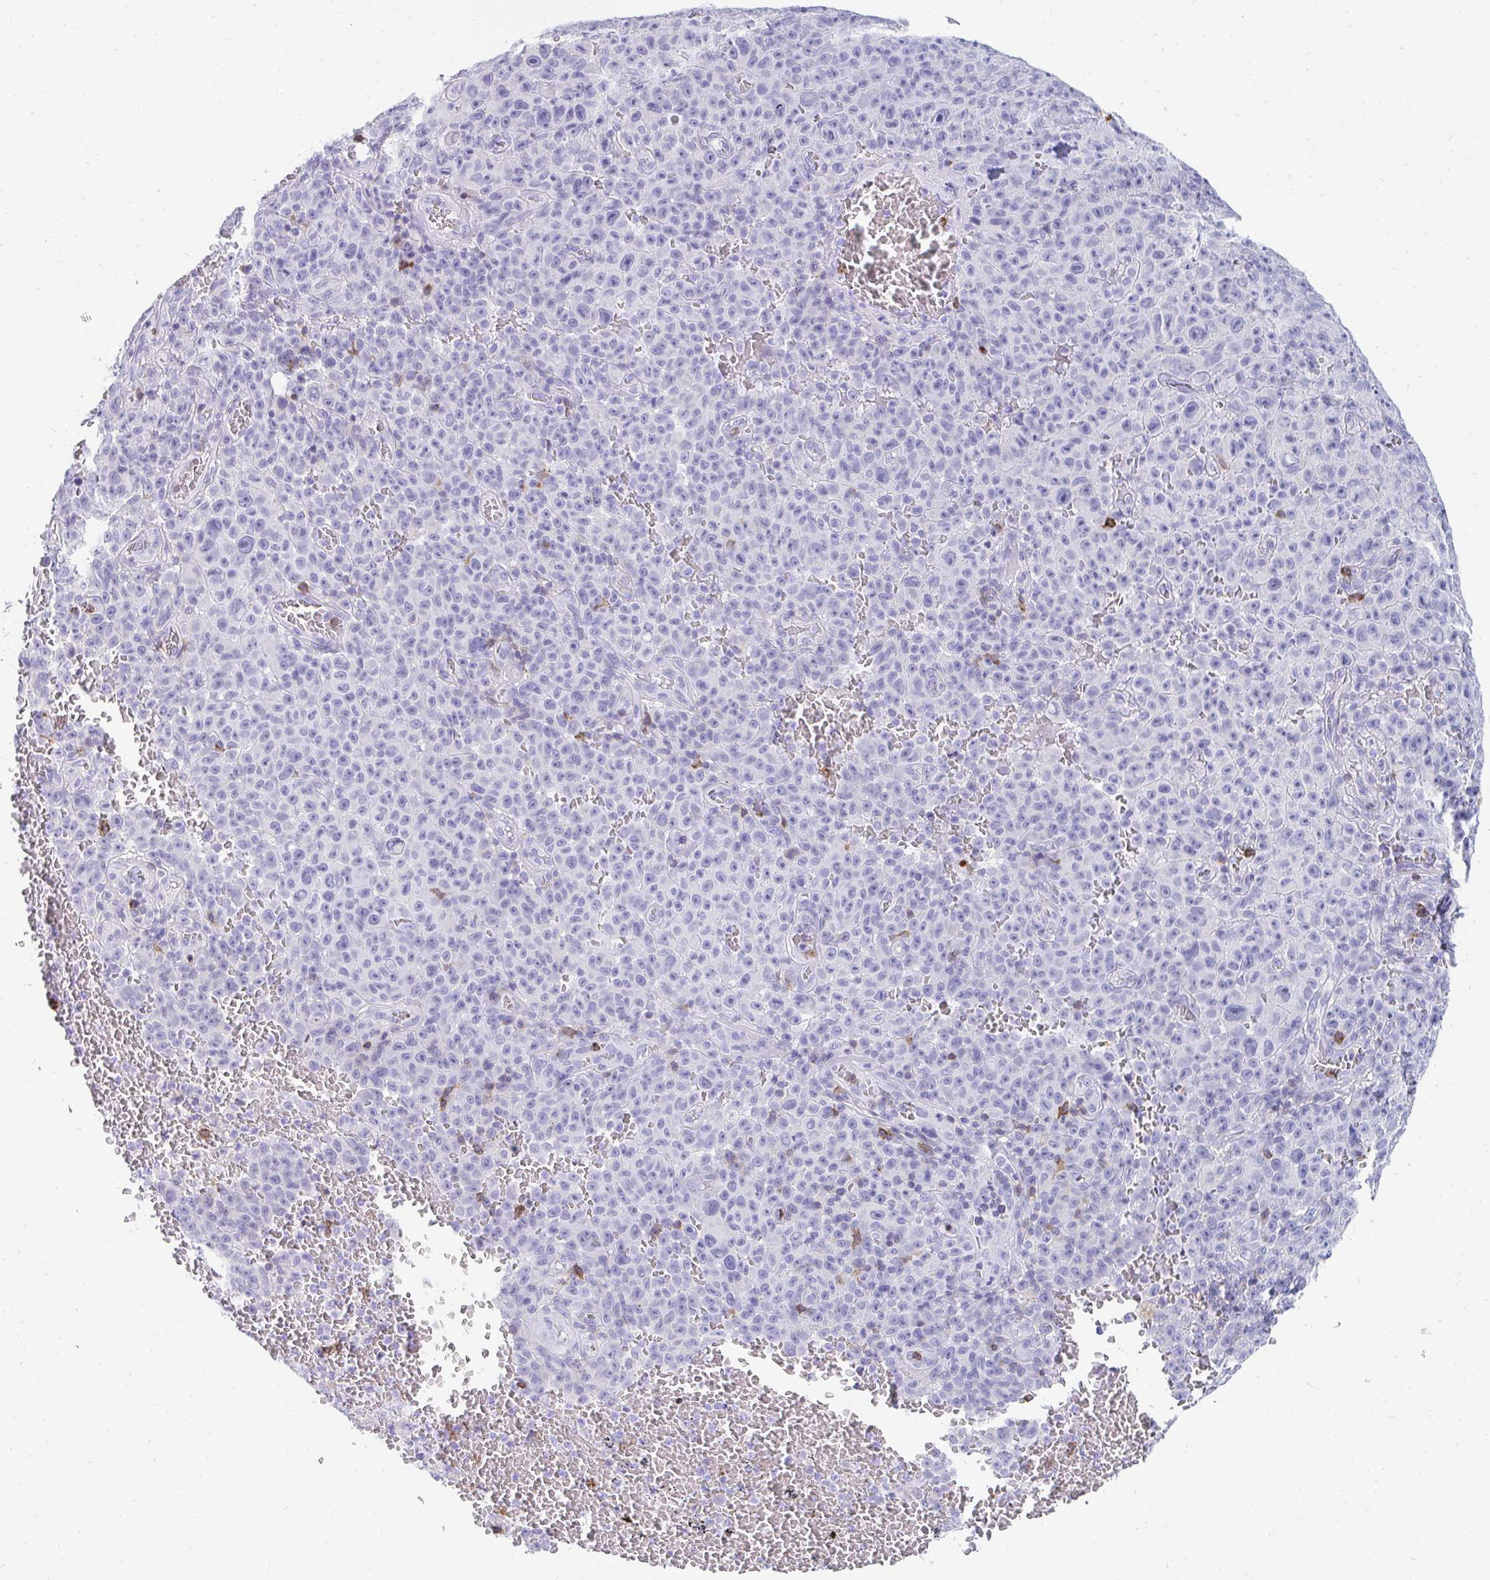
{"staining": {"intensity": "negative", "quantity": "none", "location": "none"}, "tissue": "melanoma", "cell_type": "Tumor cells", "image_type": "cancer", "snomed": [{"axis": "morphology", "description": "Malignant melanoma, NOS"}, {"axis": "topography", "description": "Skin"}], "caption": "IHC histopathology image of human melanoma stained for a protein (brown), which demonstrates no expression in tumor cells.", "gene": "CD7", "patient": {"sex": "female", "age": 82}}